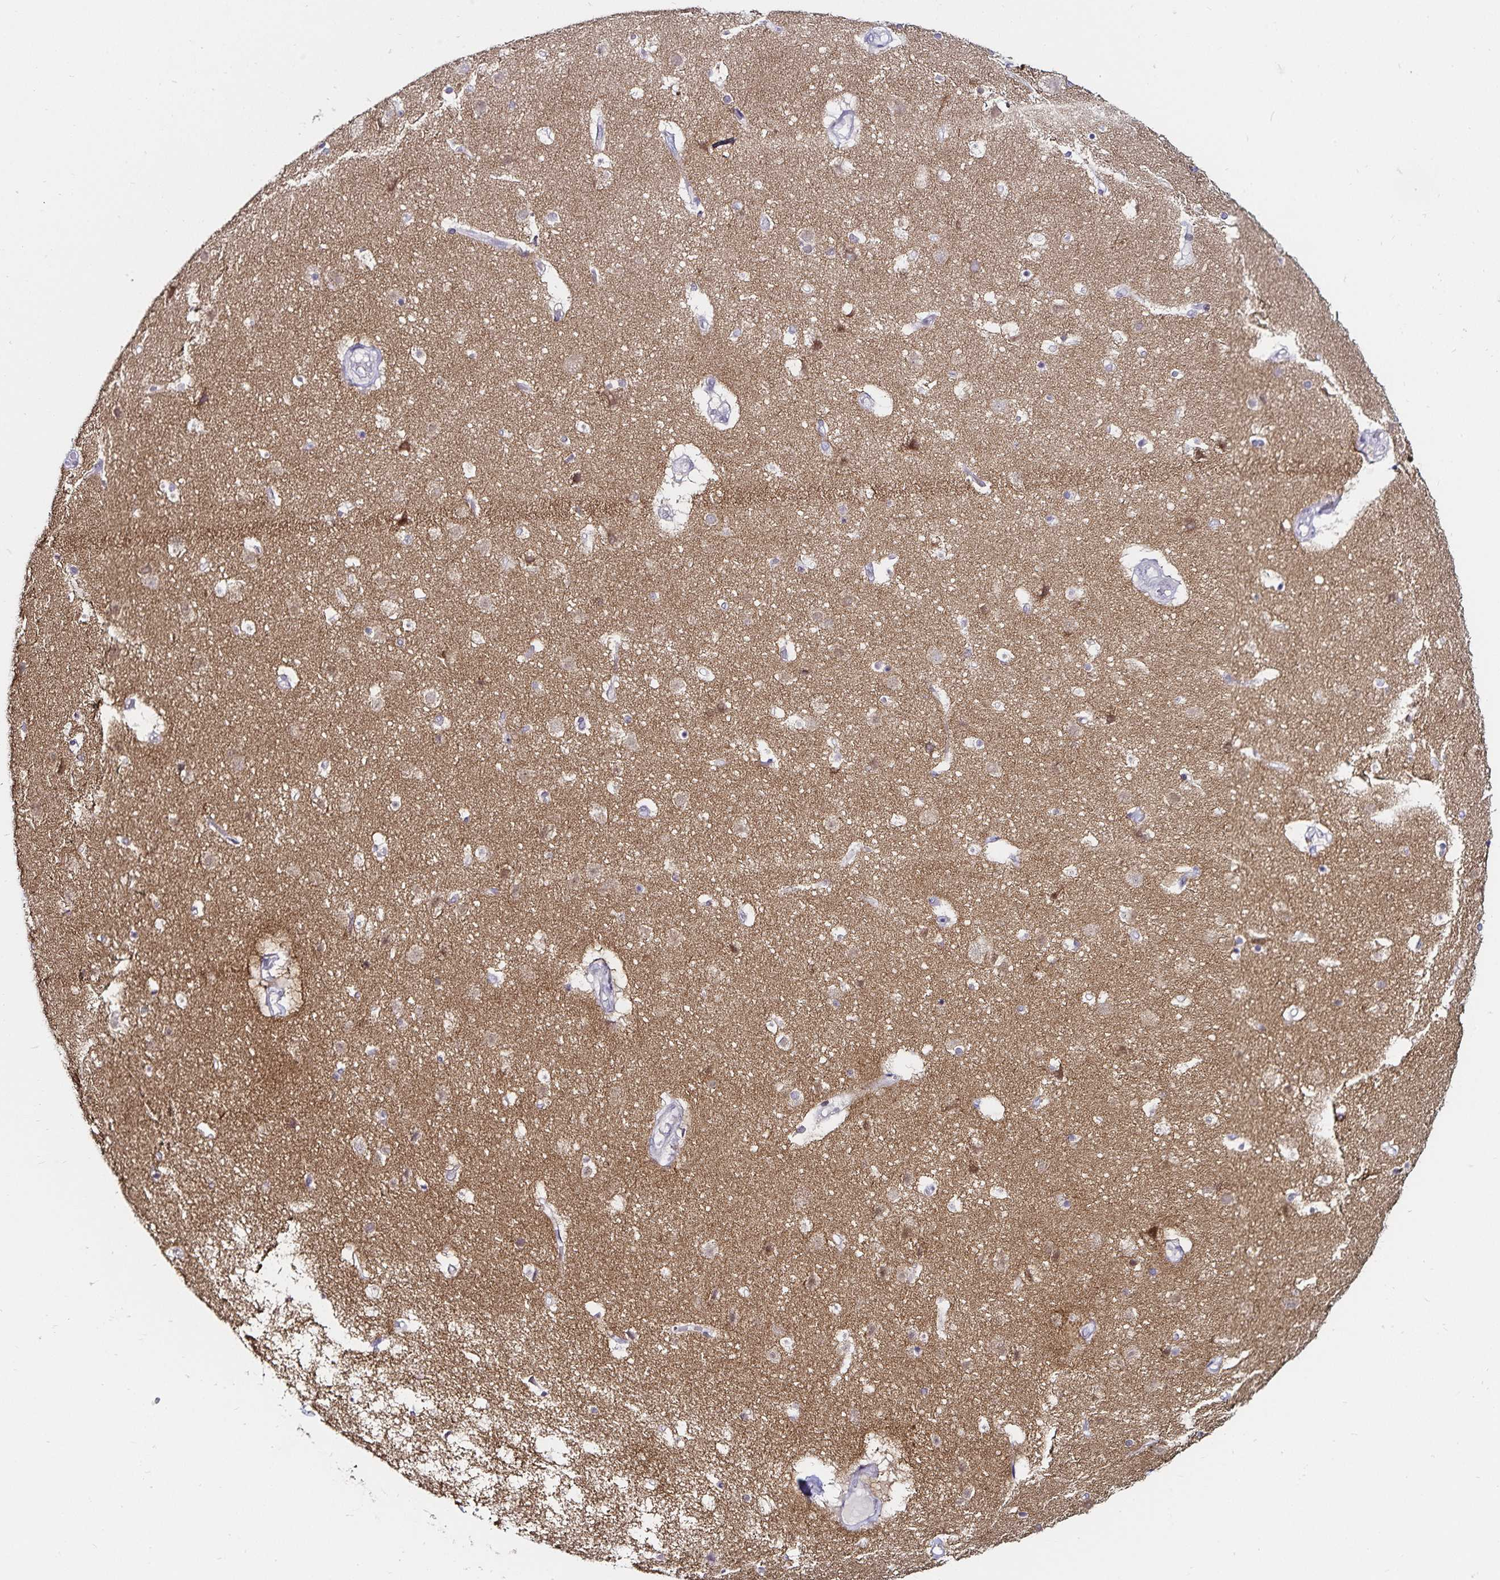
{"staining": {"intensity": "negative", "quantity": "none", "location": "none"}, "tissue": "cerebral cortex", "cell_type": "Endothelial cells", "image_type": "normal", "snomed": [{"axis": "morphology", "description": "Normal tissue, NOS"}, {"axis": "topography", "description": "Cerebral cortex"}], "caption": "Immunohistochemical staining of benign human cerebral cortex displays no significant staining in endothelial cells.", "gene": "ANLN", "patient": {"sex": "female", "age": 52}}